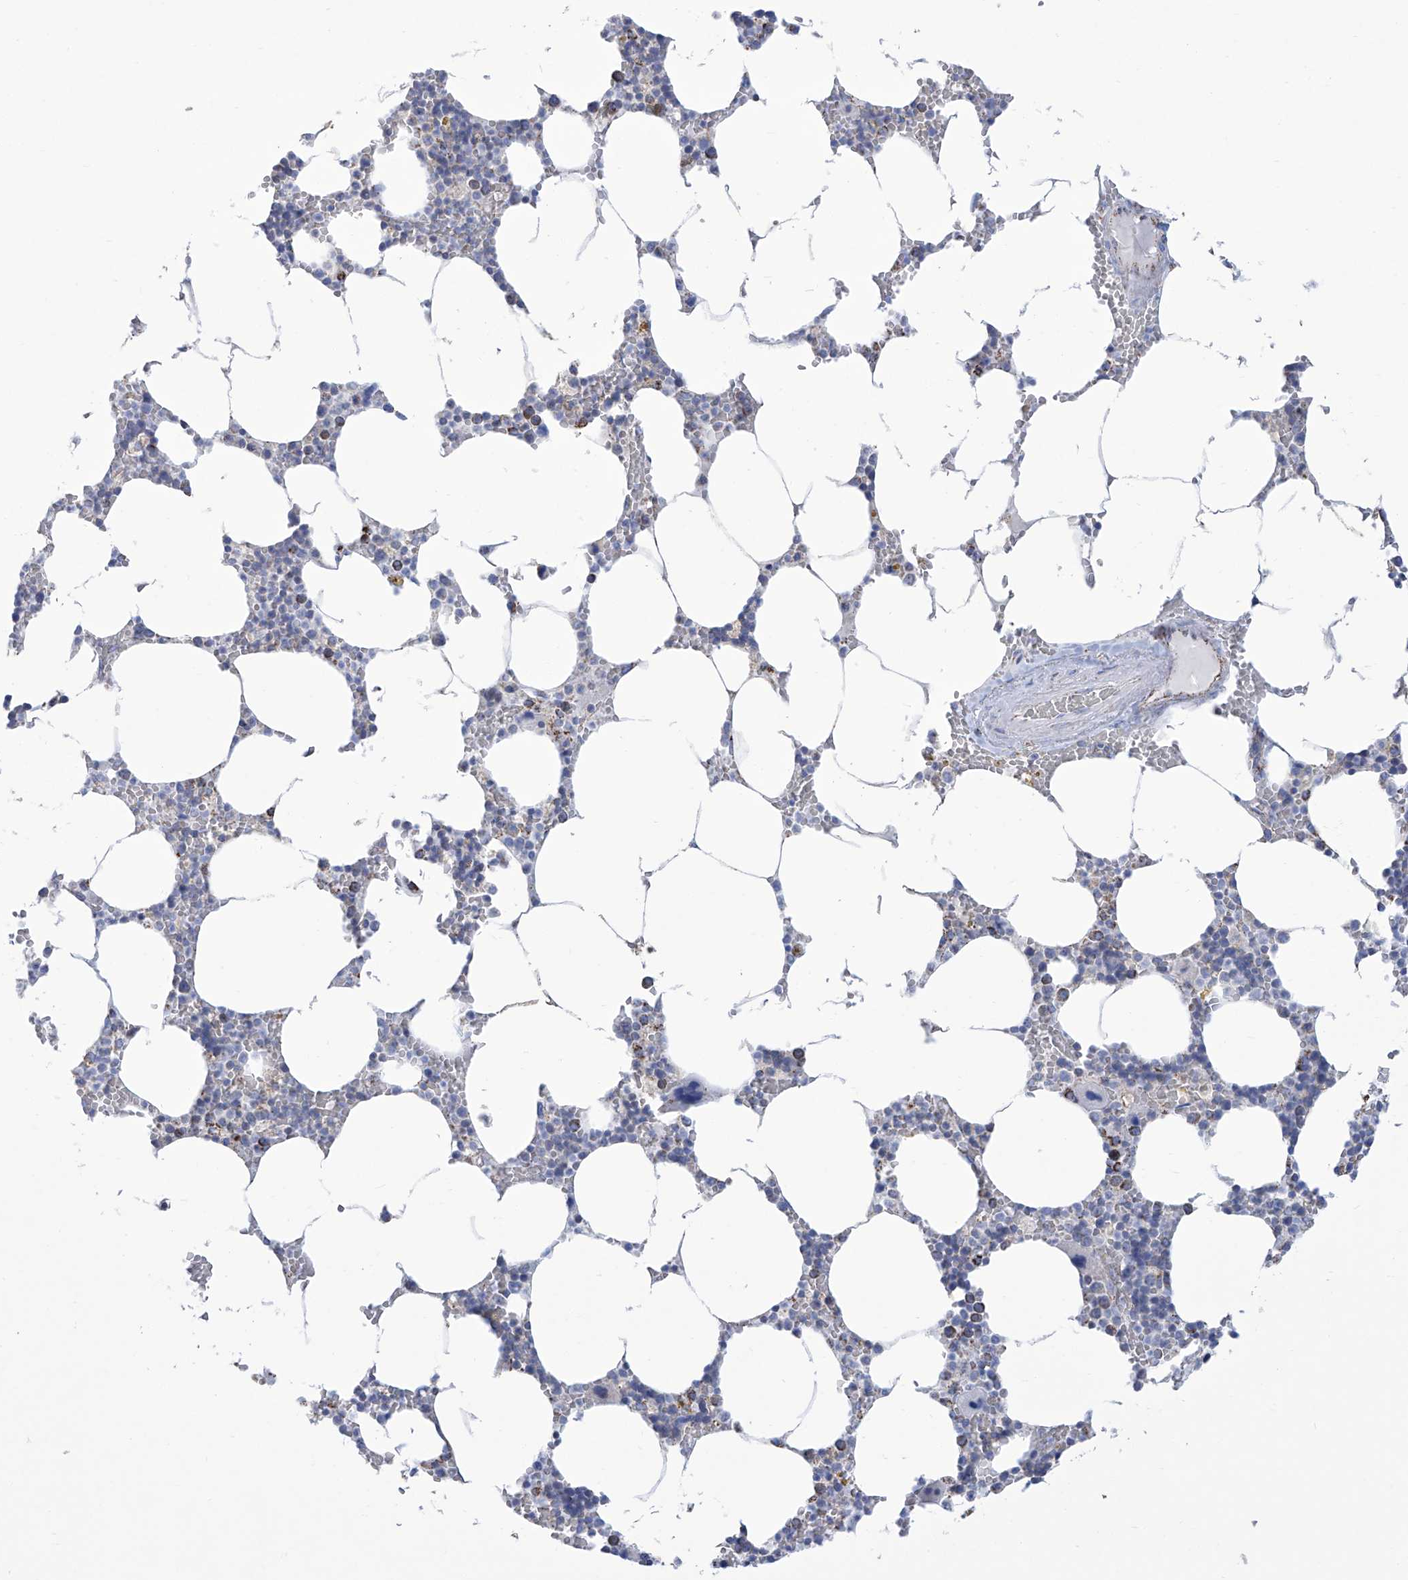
{"staining": {"intensity": "moderate", "quantity": "<25%", "location": "cytoplasmic/membranous"}, "tissue": "bone marrow", "cell_type": "Hematopoietic cells", "image_type": "normal", "snomed": [{"axis": "morphology", "description": "Normal tissue, NOS"}, {"axis": "topography", "description": "Bone marrow"}], "caption": "Immunohistochemical staining of unremarkable bone marrow reveals <25% levels of moderate cytoplasmic/membranous protein positivity in approximately <25% of hematopoietic cells.", "gene": "ALDH6A1", "patient": {"sex": "male", "age": 70}}